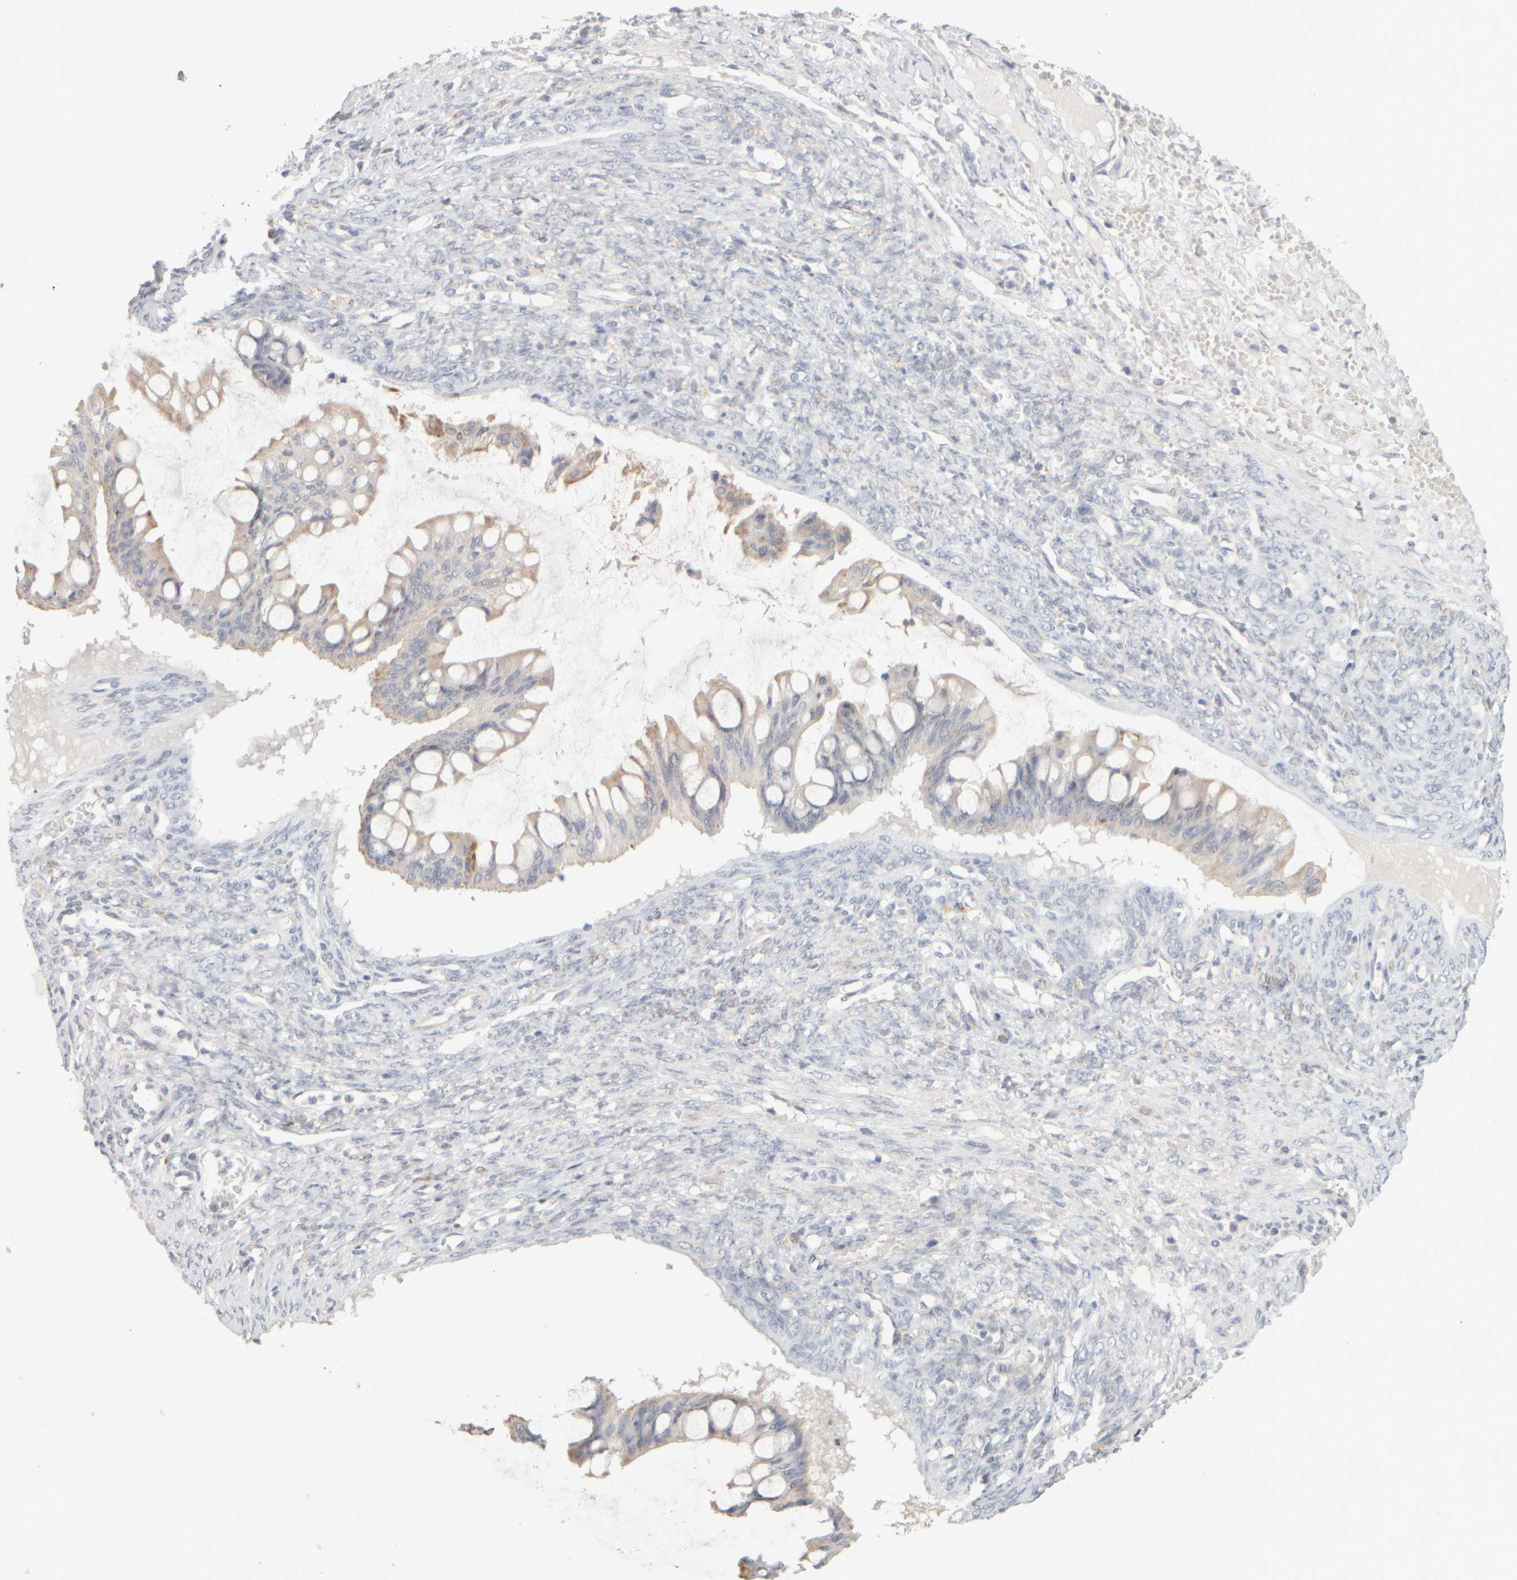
{"staining": {"intensity": "weak", "quantity": ">75%", "location": "cytoplasmic/membranous"}, "tissue": "ovarian cancer", "cell_type": "Tumor cells", "image_type": "cancer", "snomed": [{"axis": "morphology", "description": "Cystadenocarcinoma, mucinous, NOS"}, {"axis": "topography", "description": "Ovary"}], "caption": "Weak cytoplasmic/membranous positivity is identified in approximately >75% of tumor cells in ovarian mucinous cystadenocarcinoma.", "gene": "ZNF112", "patient": {"sex": "female", "age": 73}}